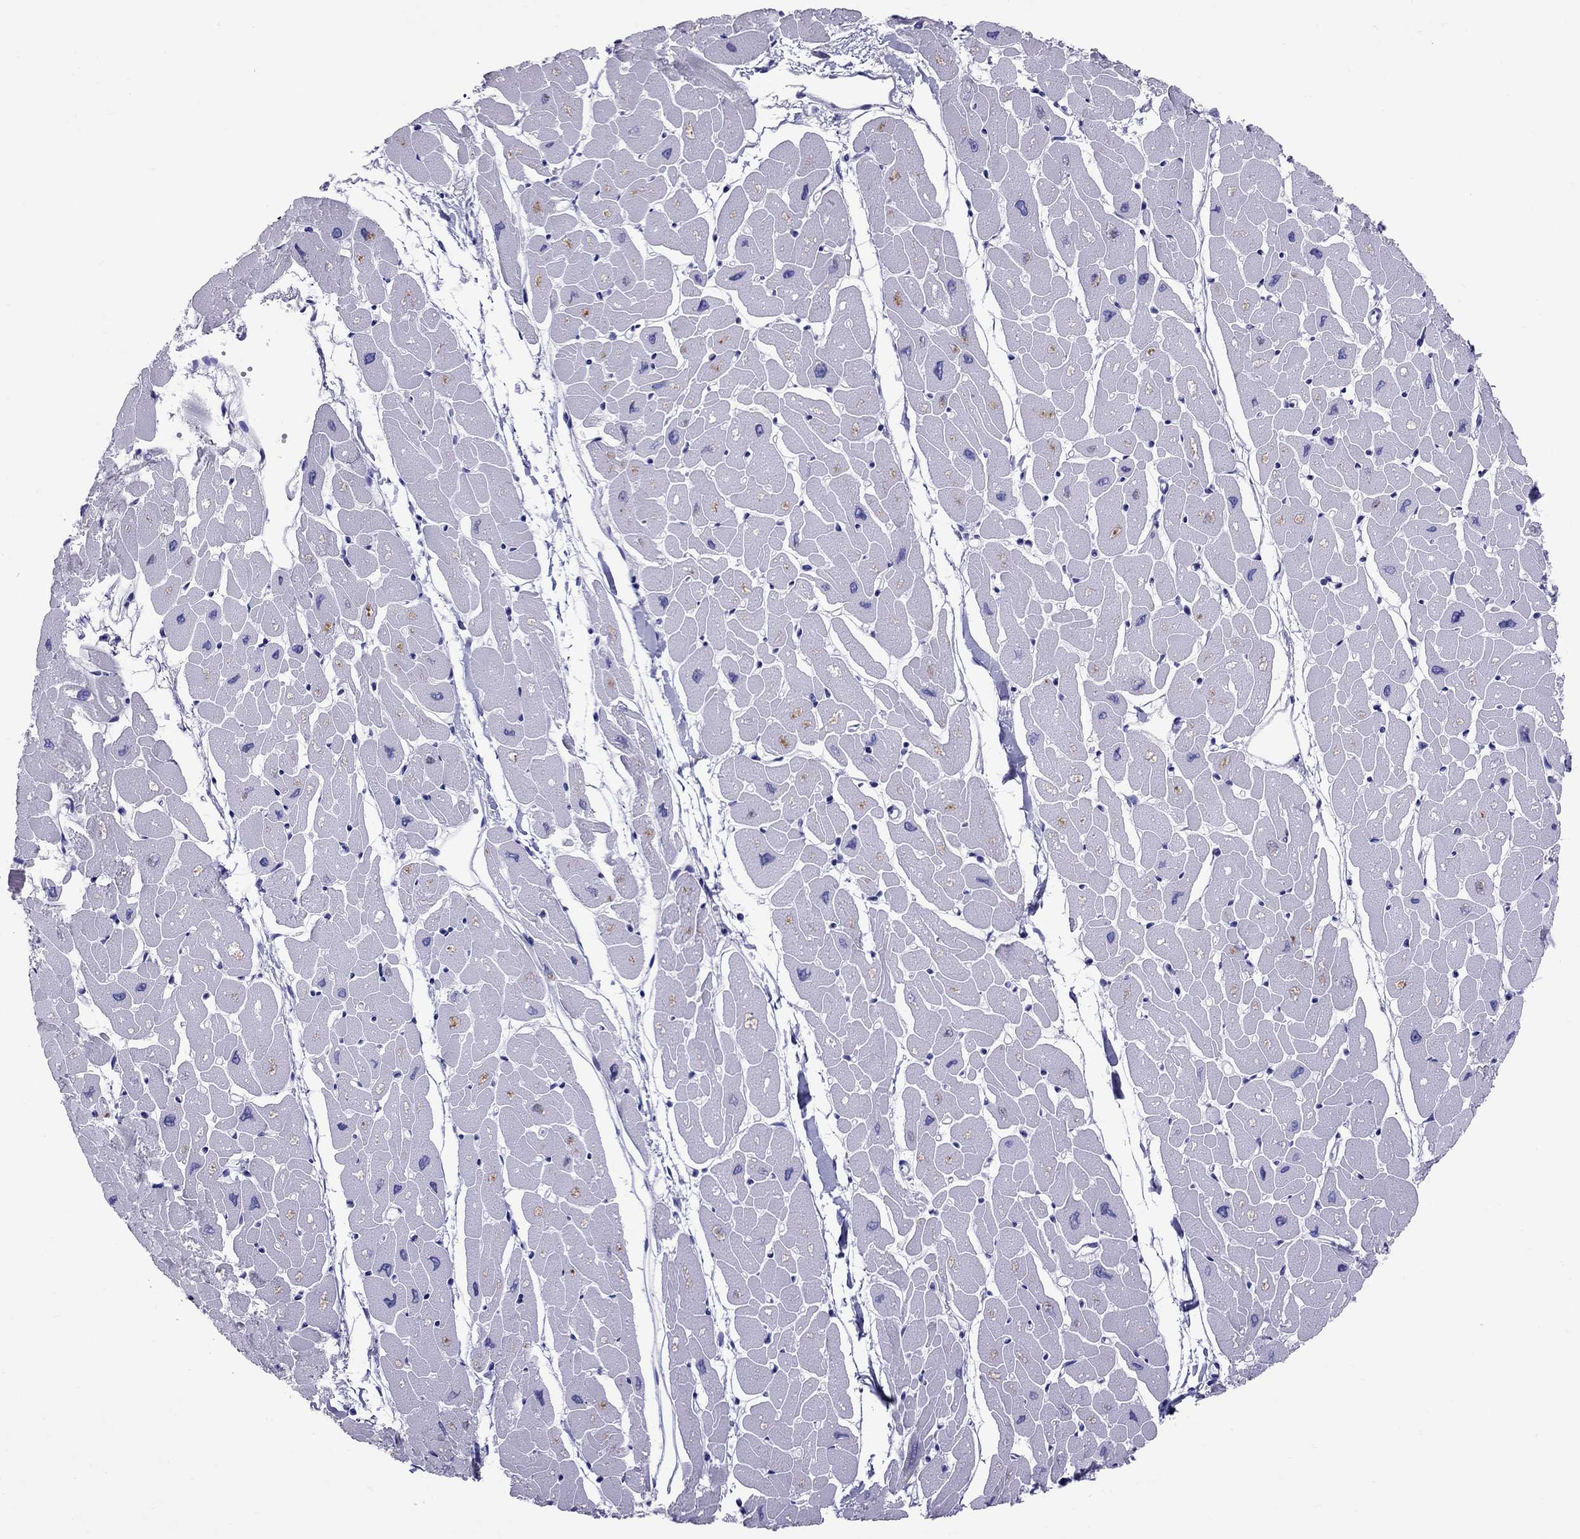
{"staining": {"intensity": "negative", "quantity": "none", "location": "none"}, "tissue": "heart muscle", "cell_type": "Cardiomyocytes", "image_type": "normal", "snomed": [{"axis": "morphology", "description": "Normal tissue, NOS"}, {"axis": "topography", "description": "Heart"}], "caption": "Cardiomyocytes are negative for protein expression in unremarkable human heart muscle. Brightfield microscopy of immunohistochemistry (IHC) stained with DAB (3,3'-diaminobenzidine) (brown) and hematoxylin (blue), captured at high magnification.", "gene": "AVPR1B", "patient": {"sex": "male", "age": 57}}